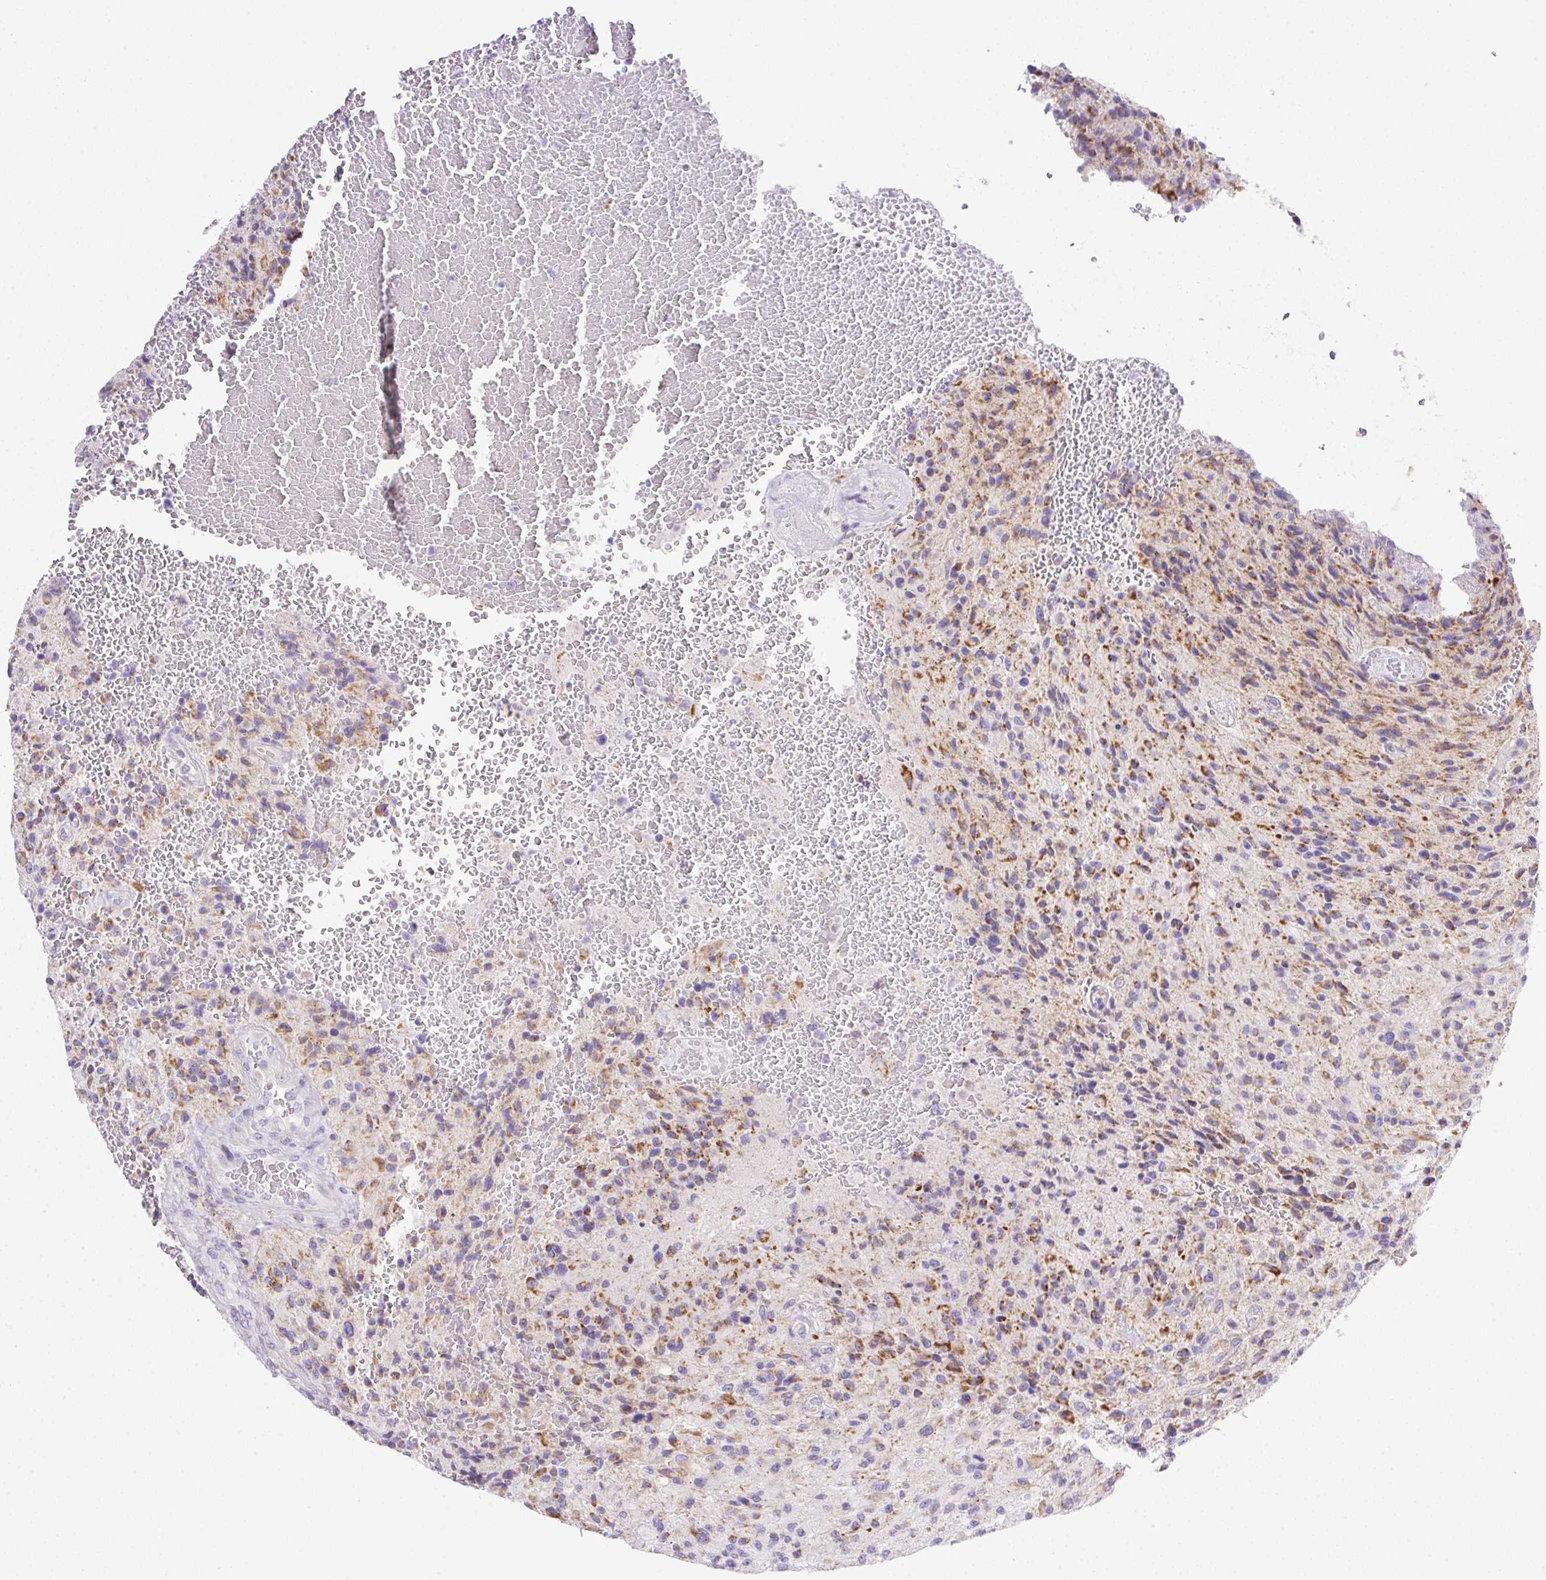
{"staining": {"intensity": "moderate", "quantity": "25%-75%", "location": "cytoplasmic/membranous"}, "tissue": "glioma", "cell_type": "Tumor cells", "image_type": "cancer", "snomed": [{"axis": "morphology", "description": "Normal tissue, NOS"}, {"axis": "morphology", "description": "Glioma, malignant, High grade"}, {"axis": "topography", "description": "Cerebral cortex"}], "caption": "Malignant high-grade glioma stained with a protein marker demonstrates moderate staining in tumor cells.", "gene": "NF1", "patient": {"sex": "male", "age": 56}}